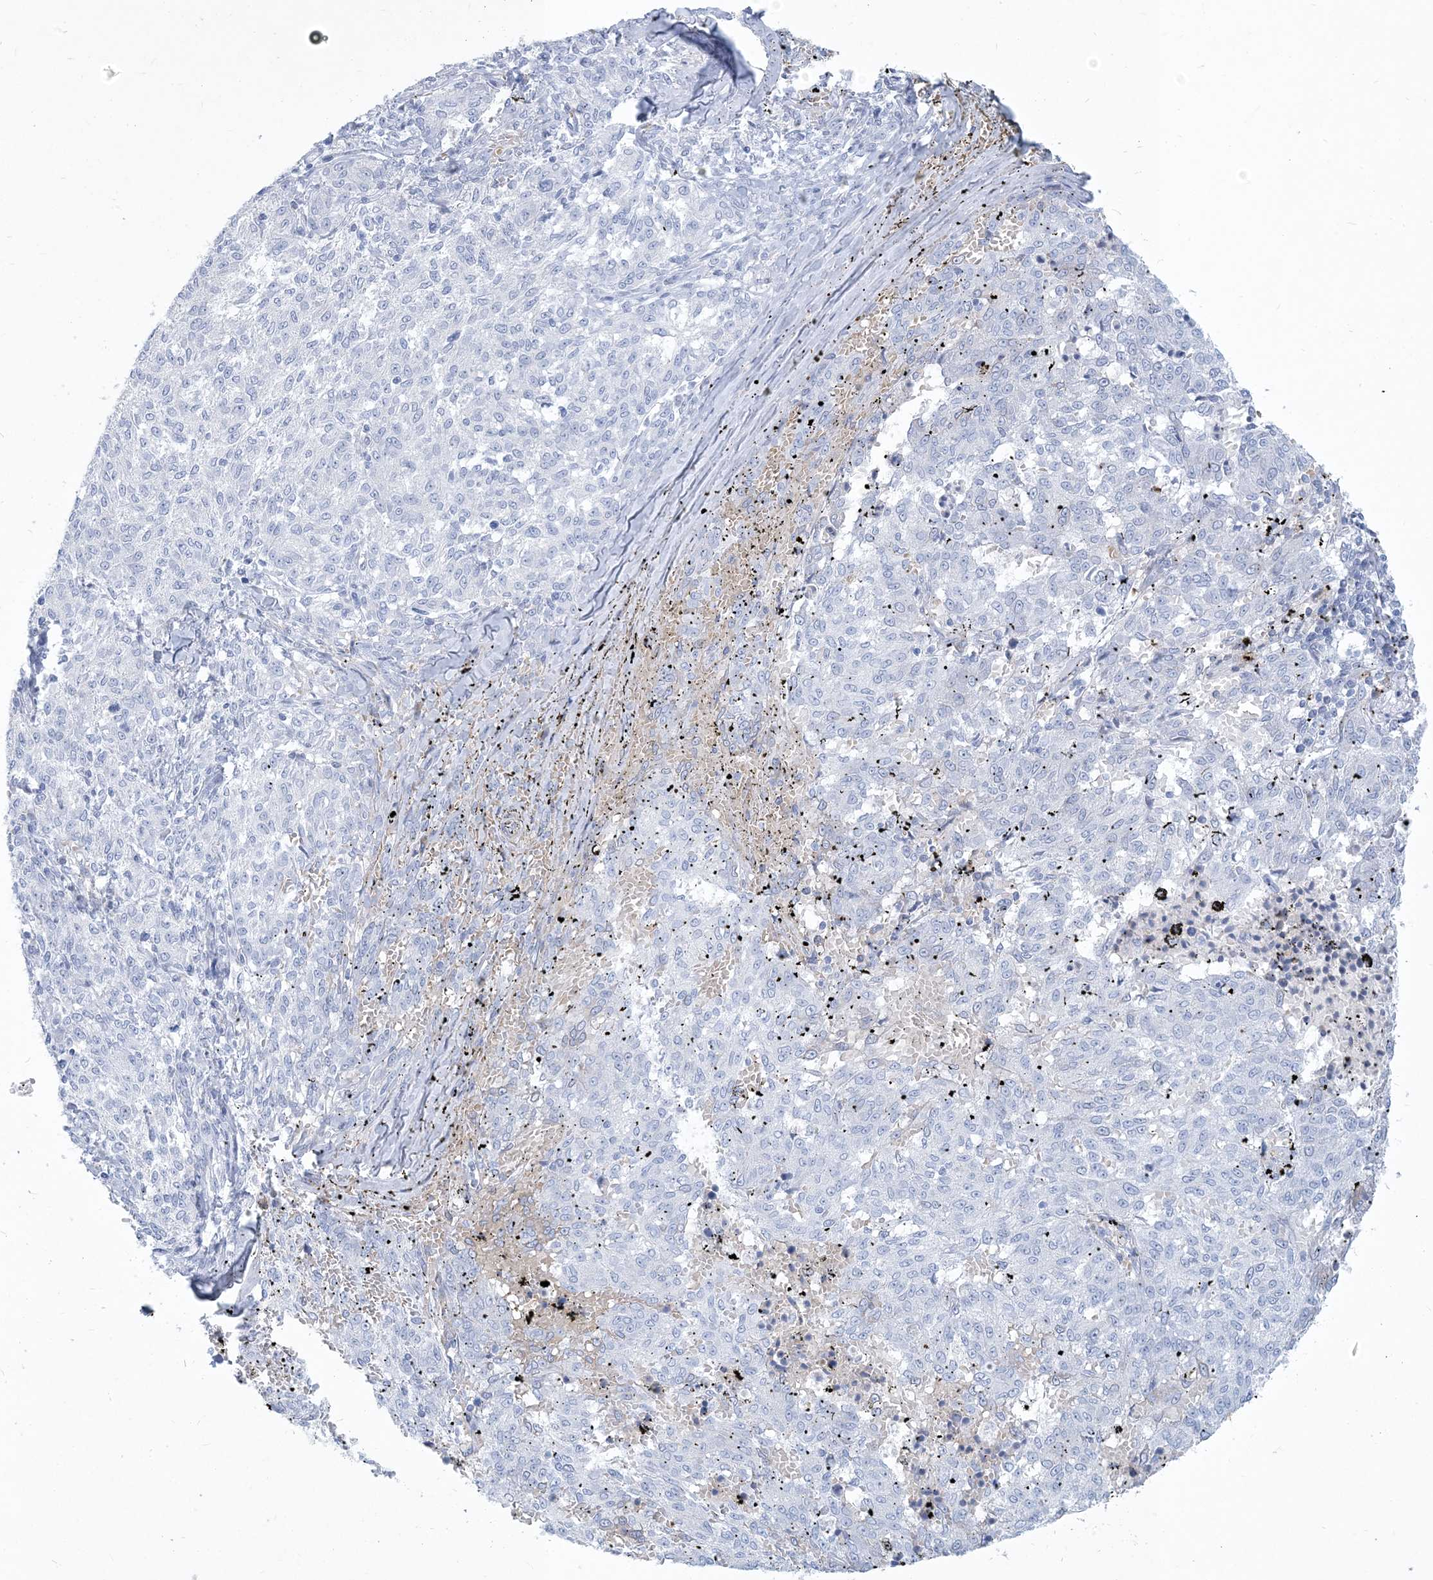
{"staining": {"intensity": "negative", "quantity": "none", "location": "none"}, "tissue": "melanoma", "cell_type": "Tumor cells", "image_type": "cancer", "snomed": [{"axis": "morphology", "description": "Malignant melanoma, NOS"}, {"axis": "topography", "description": "Skin"}], "caption": "Immunohistochemistry (IHC) image of neoplastic tissue: malignant melanoma stained with DAB (3,3'-diaminobenzidine) displays no significant protein staining in tumor cells. (DAB (3,3'-diaminobenzidine) immunohistochemistry visualized using brightfield microscopy, high magnification).", "gene": "MOXD1", "patient": {"sex": "female", "age": 72}}